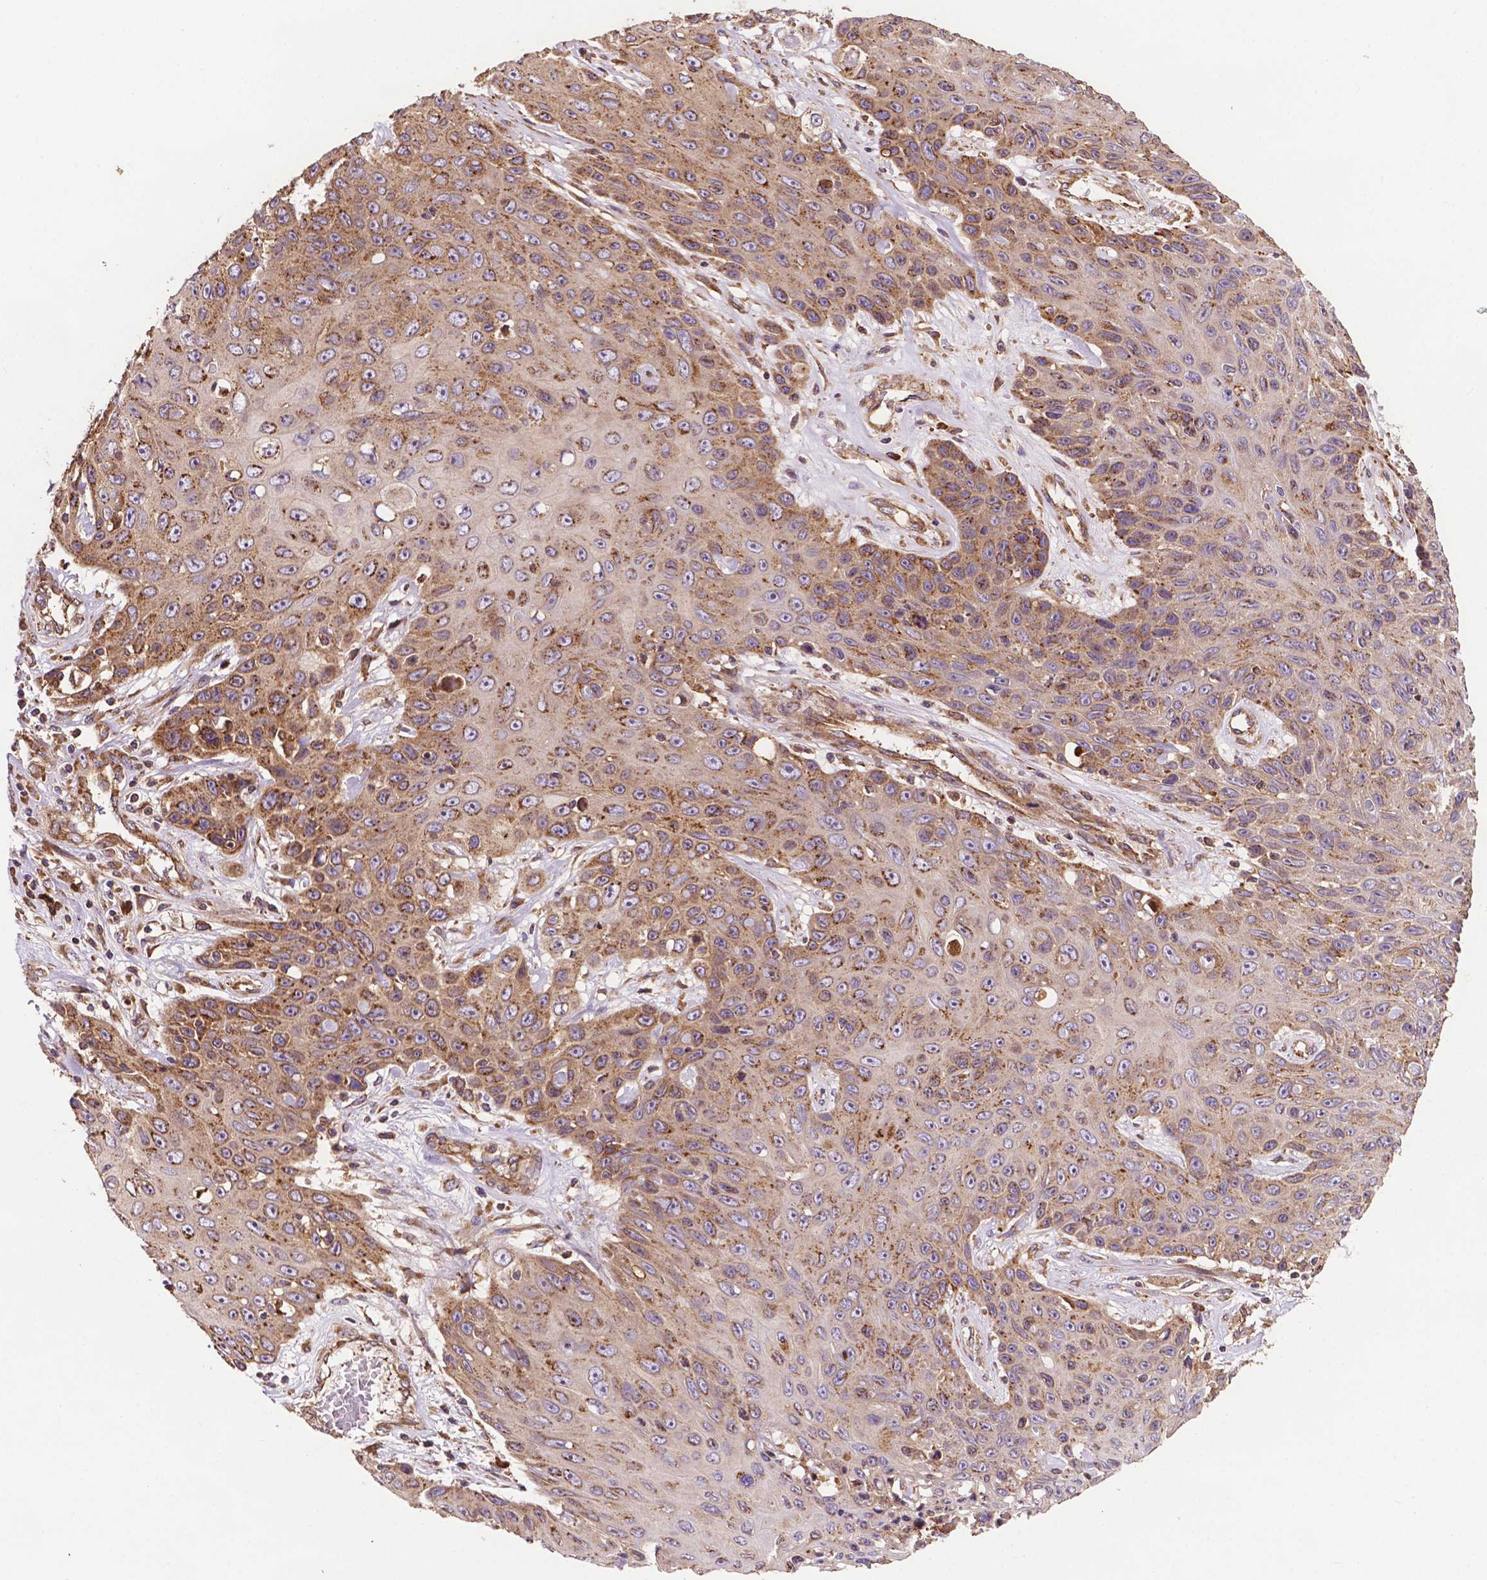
{"staining": {"intensity": "moderate", "quantity": ">75%", "location": "cytoplasmic/membranous"}, "tissue": "skin cancer", "cell_type": "Tumor cells", "image_type": "cancer", "snomed": [{"axis": "morphology", "description": "Squamous cell carcinoma, NOS"}, {"axis": "topography", "description": "Skin"}], "caption": "IHC of skin cancer (squamous cell carcinoma) demonstrates medium levels of moderate cytoplasmic/membranous positivity in approximately >75% of tumor cells. (Stains: DAB in brown, nuclei in blue, Microscopy: brightfield microscopy at high magnification).", "gene": "CCDC71L", "patient": {"sex": "male", "age": 82}}